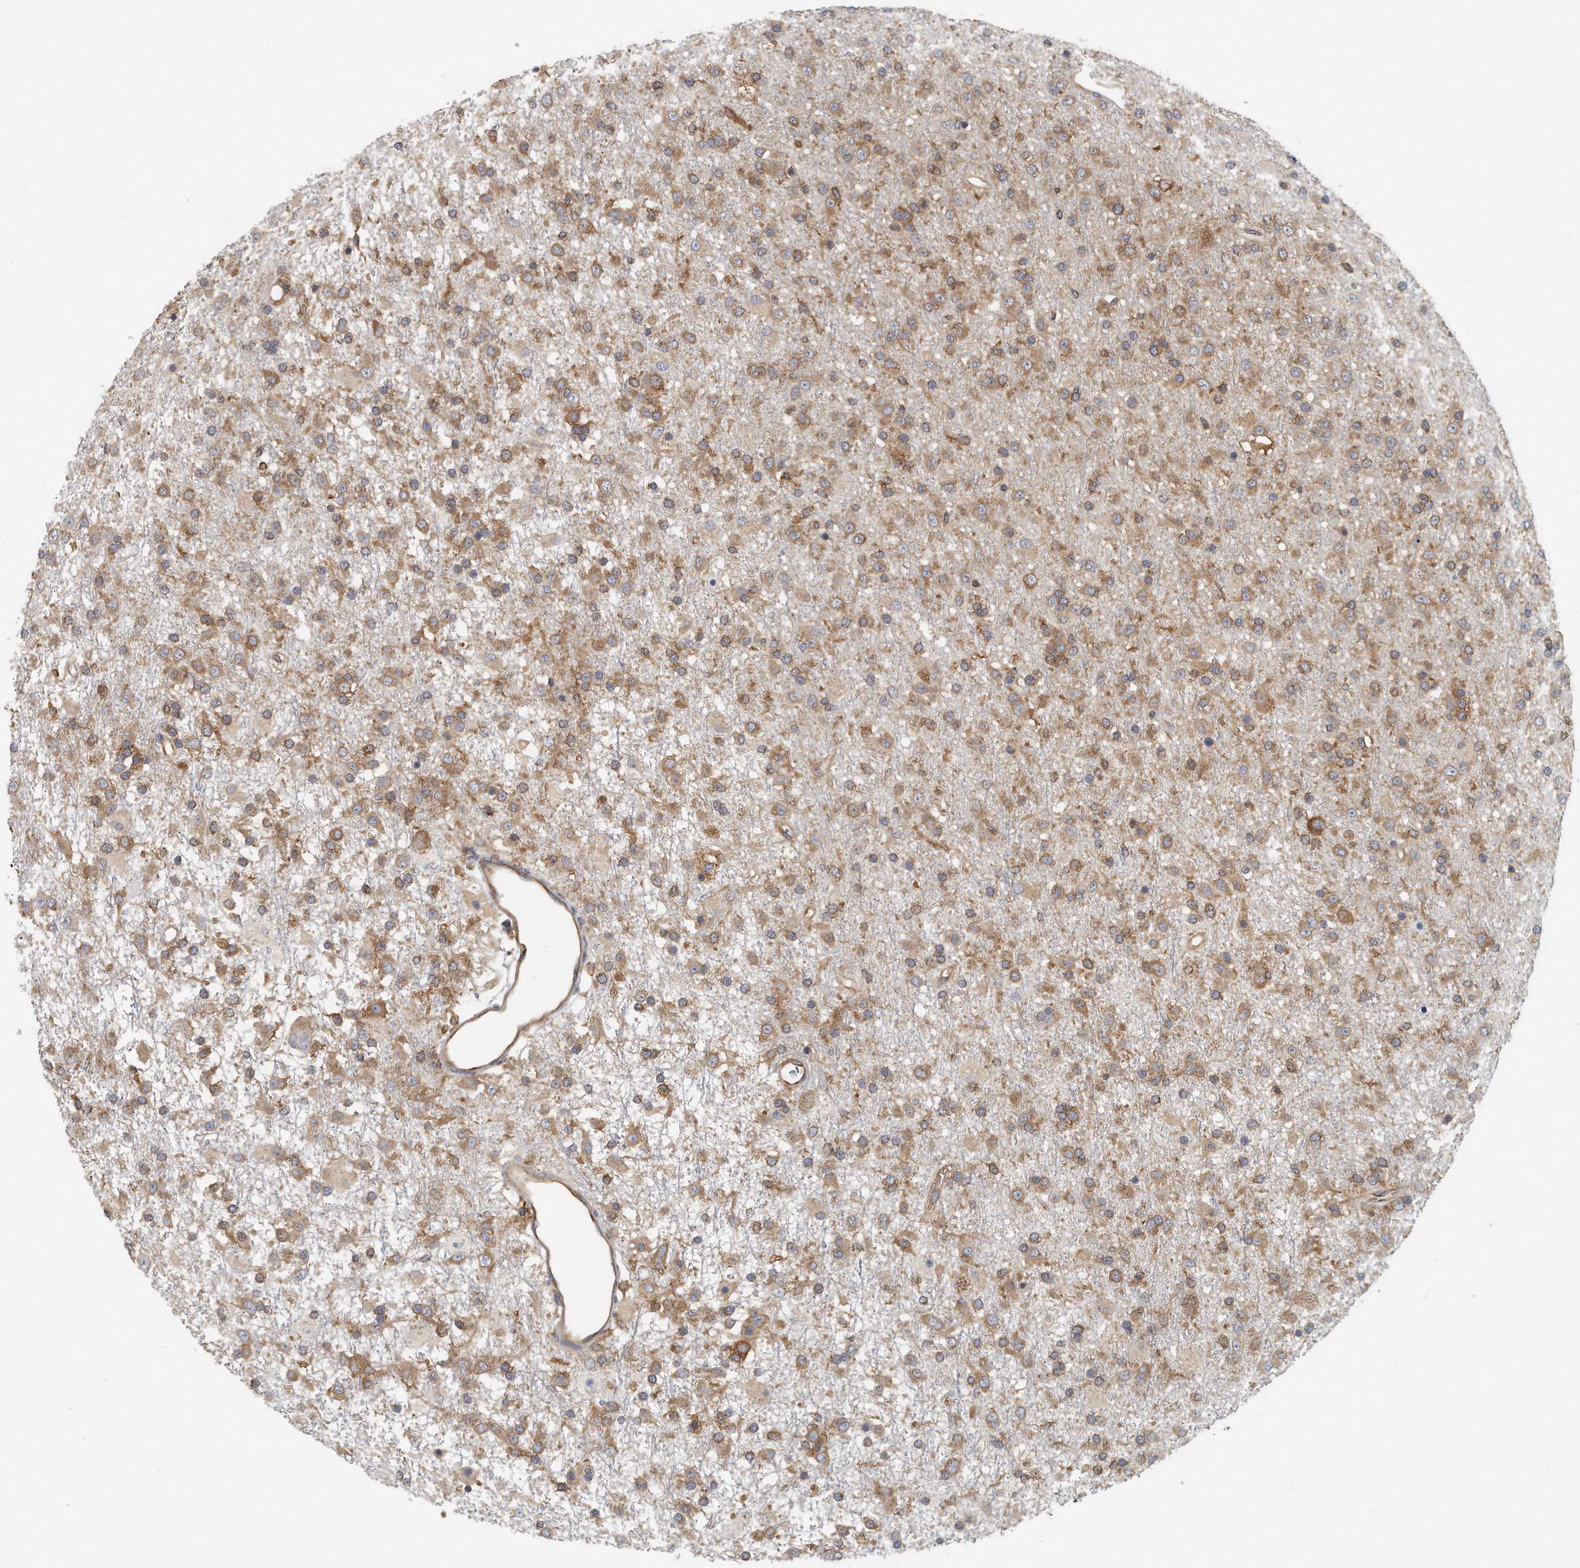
{"staining": {"intensity": "moderate", "quantity": ">75%", "location": "cytoplasmic/membranous"}, "tissue": "glioma", "cell_type": "Tumor cells", "image_type": "cancer", "snomed": [{"axis": "morphology", "description": "Glioma, malignant, Low grade"}, {"axis": "topography", "description": "Brain"}], "caption": "An image of human glioma stained for a protein demonstrates moderate cytoplasmic/membranous brown staining in tumor cells.", "gene": "EIF3I", "patient": {"sex": "male", "age": 65}}